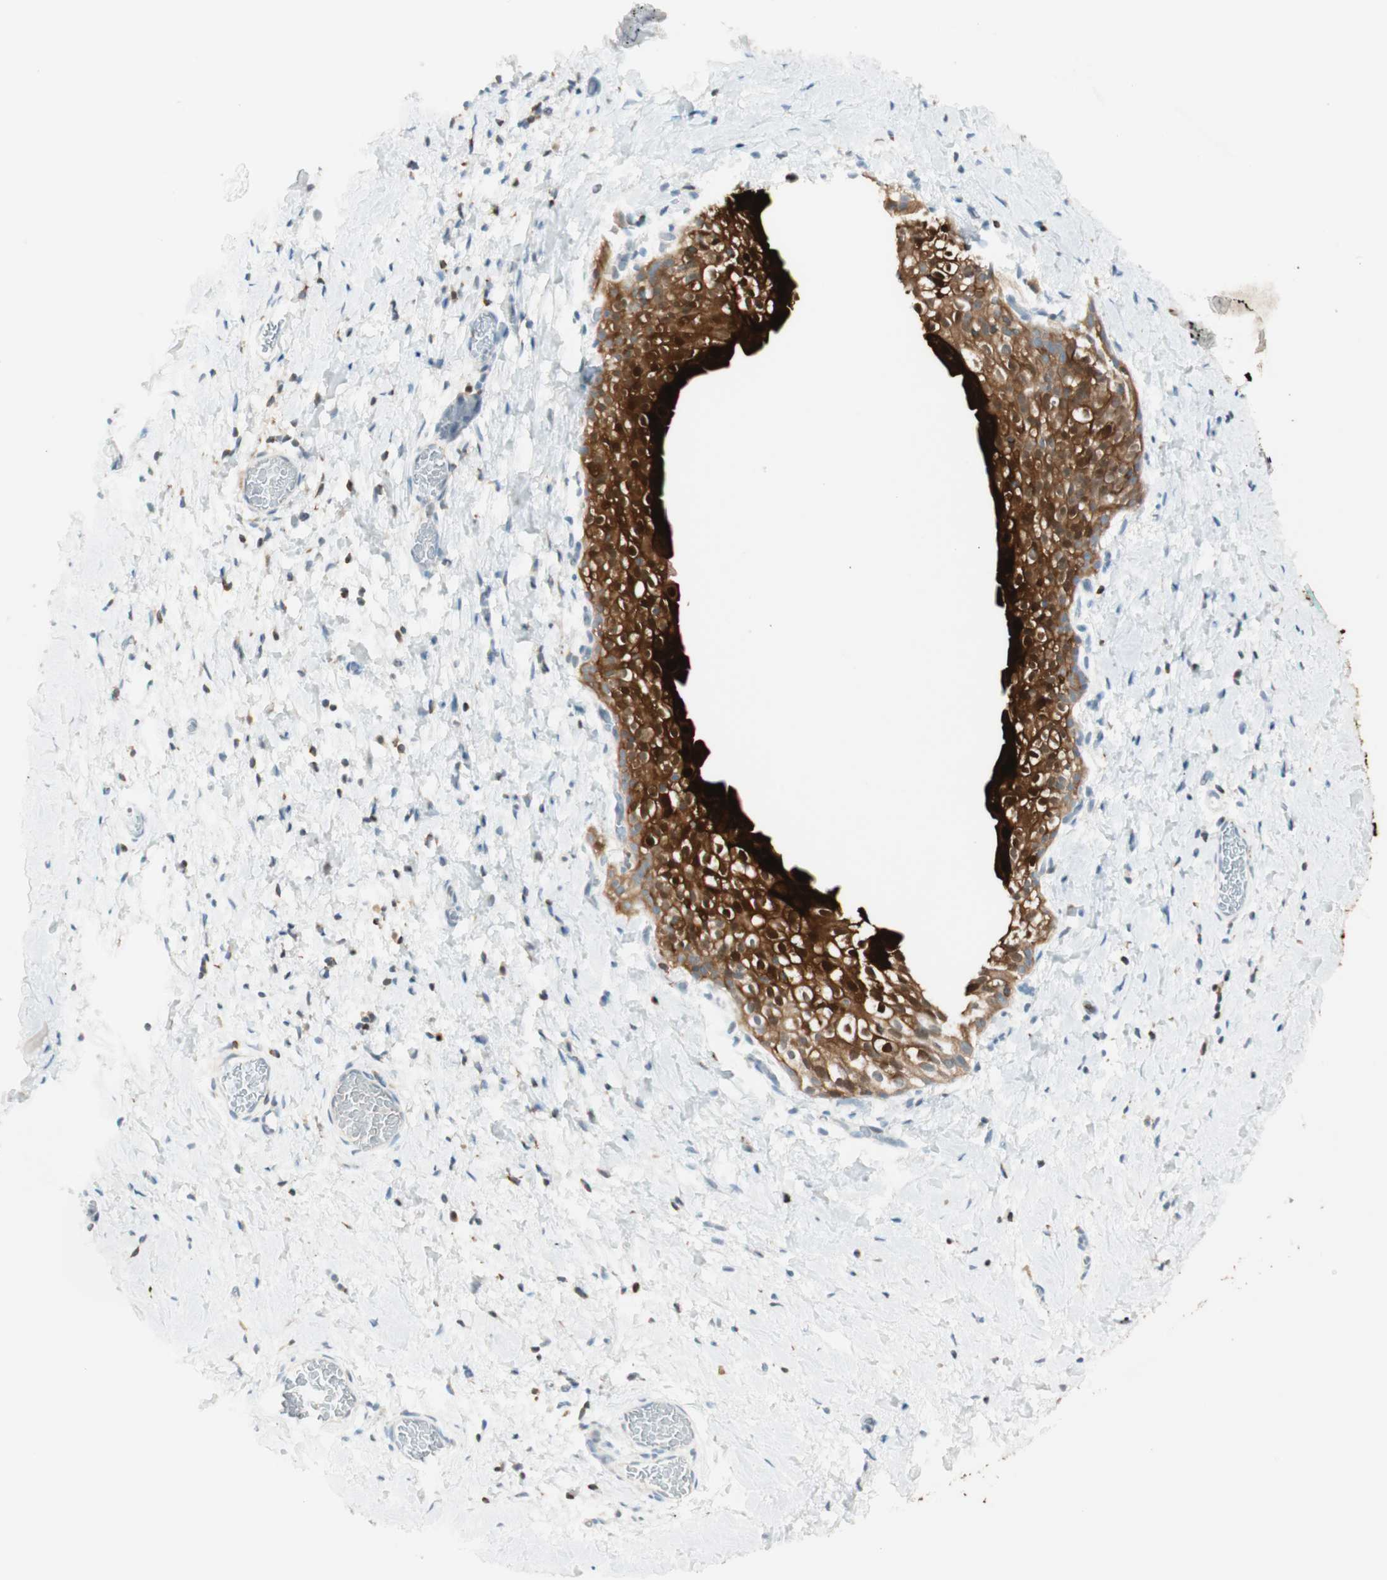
{"staining": {"intensity": "moderate", "quantity": "<25%", "location": "cytoplasmic/membranous"}, "tissue": "smooth muscle", "cell_type": "Smooth muscle cells", "image_type": "normal", "snomed": [{"axis": "morphology", "description": "Normal tissue, NOS"}, {"axis": "topography", "description": "Smooth muscle"}], "caption": "Immunohistochemistry micrograph of benign human smooth muscle stained for a protein (brown), which demonstrates low levels of moderate cytoplasmic/membranous positivity in about <25% of smooth muscle cells.", "gene": "HPGD", "patient": {"sex": "male", "age": 16}}